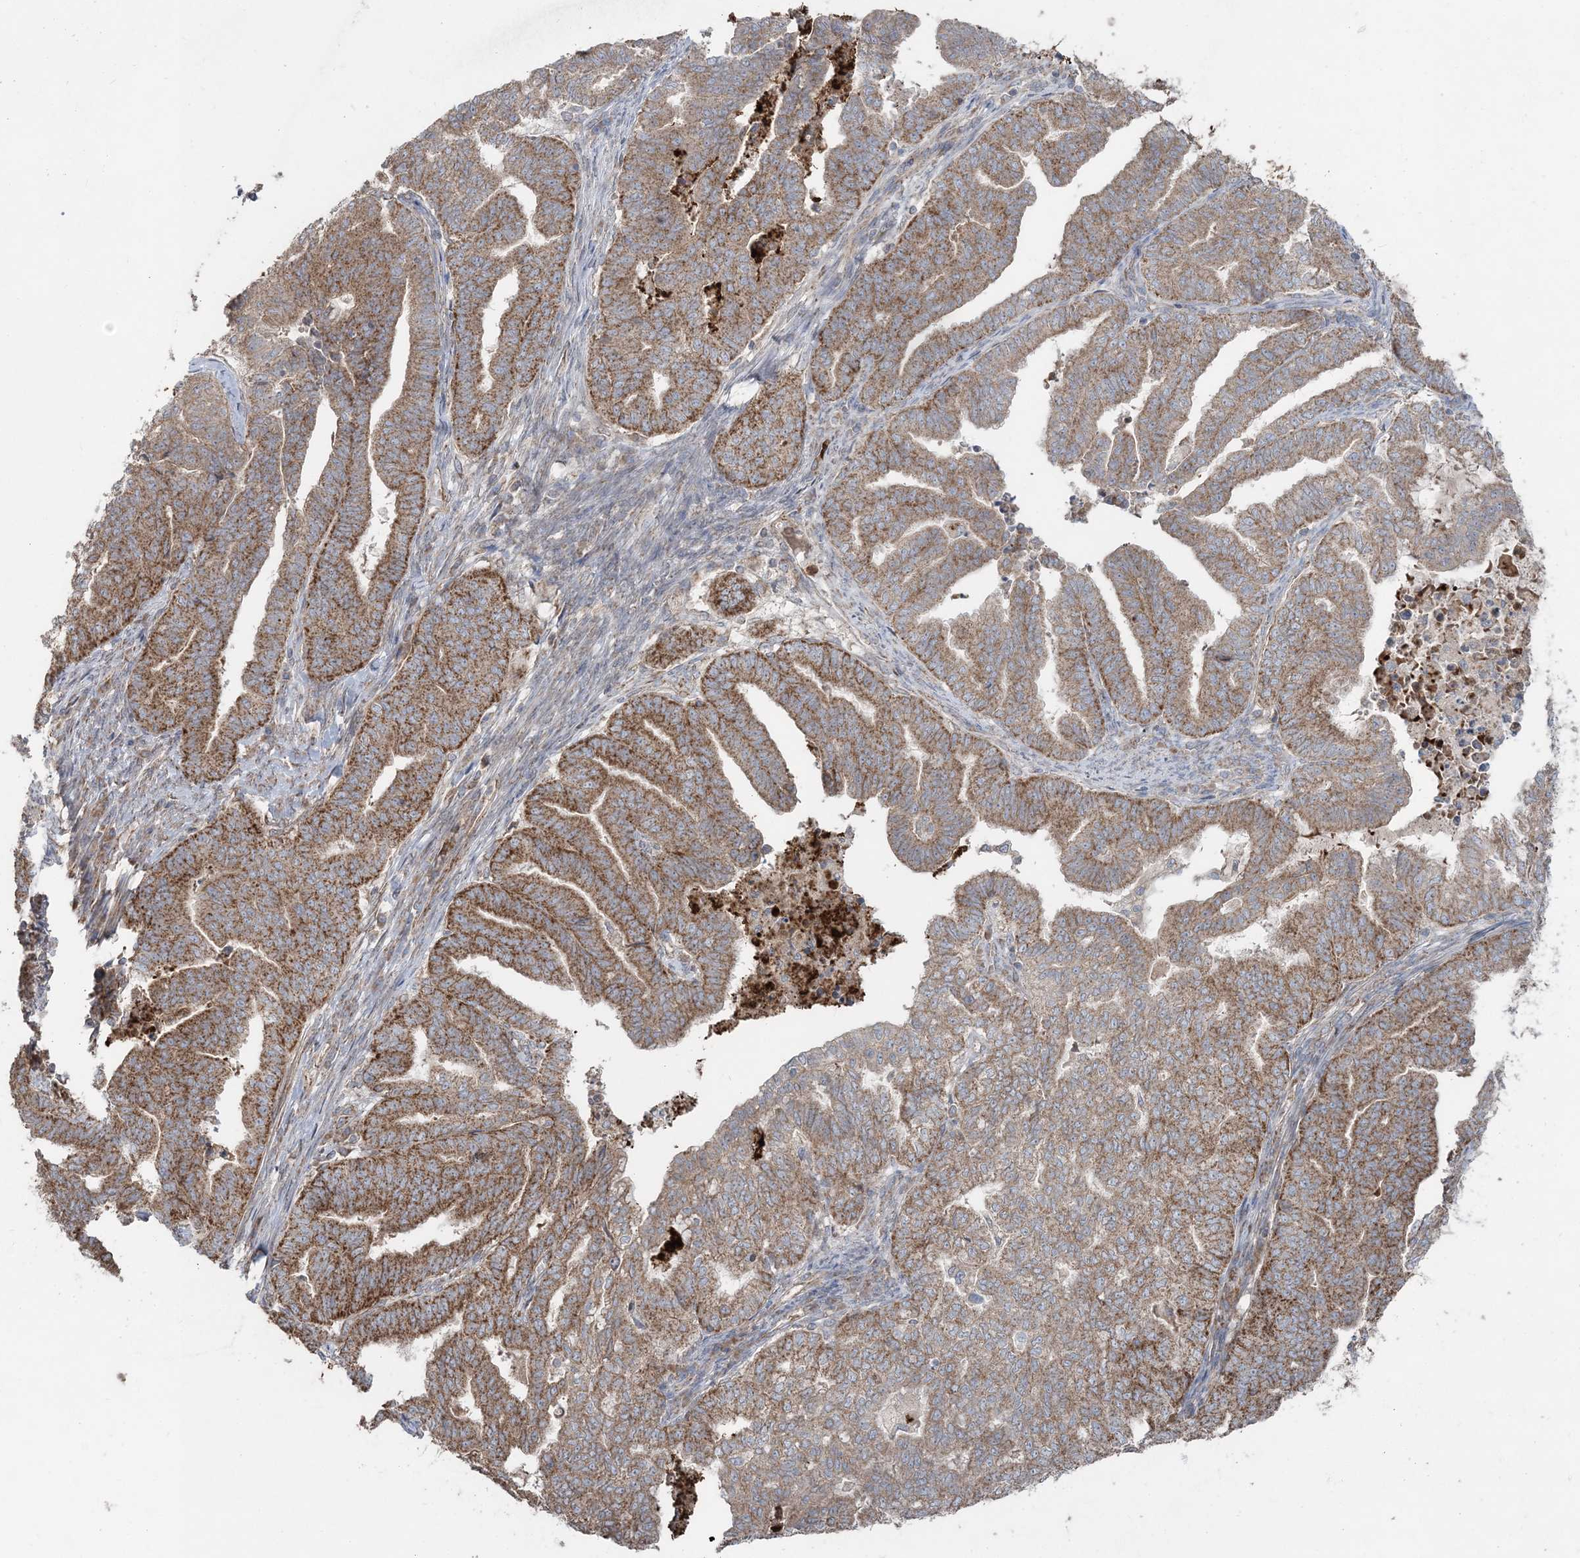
{"staining": {"intensity": "moderate", "quantity": "25%-75%", "location": "cytoplasmic/membranous"}, "tissue": "endometrial cancer", "cell_type": "Tumor cells", "image_type": "cancer", "snomed": [{"axis": "morphology", "description": "Adenocarcinoma, NOS"}, {"axis": "topography", "description": "Endometrium"}], "caption": "Human adenocarcinoma (endometrial) stained for a protein (brown) demonstrates moderate cytoplasmic/membranous positive expression in approximately 25%-75% of tumor cells.", "gene": "LRPPRC", "patient": {"sex": "female", "age": 79}}